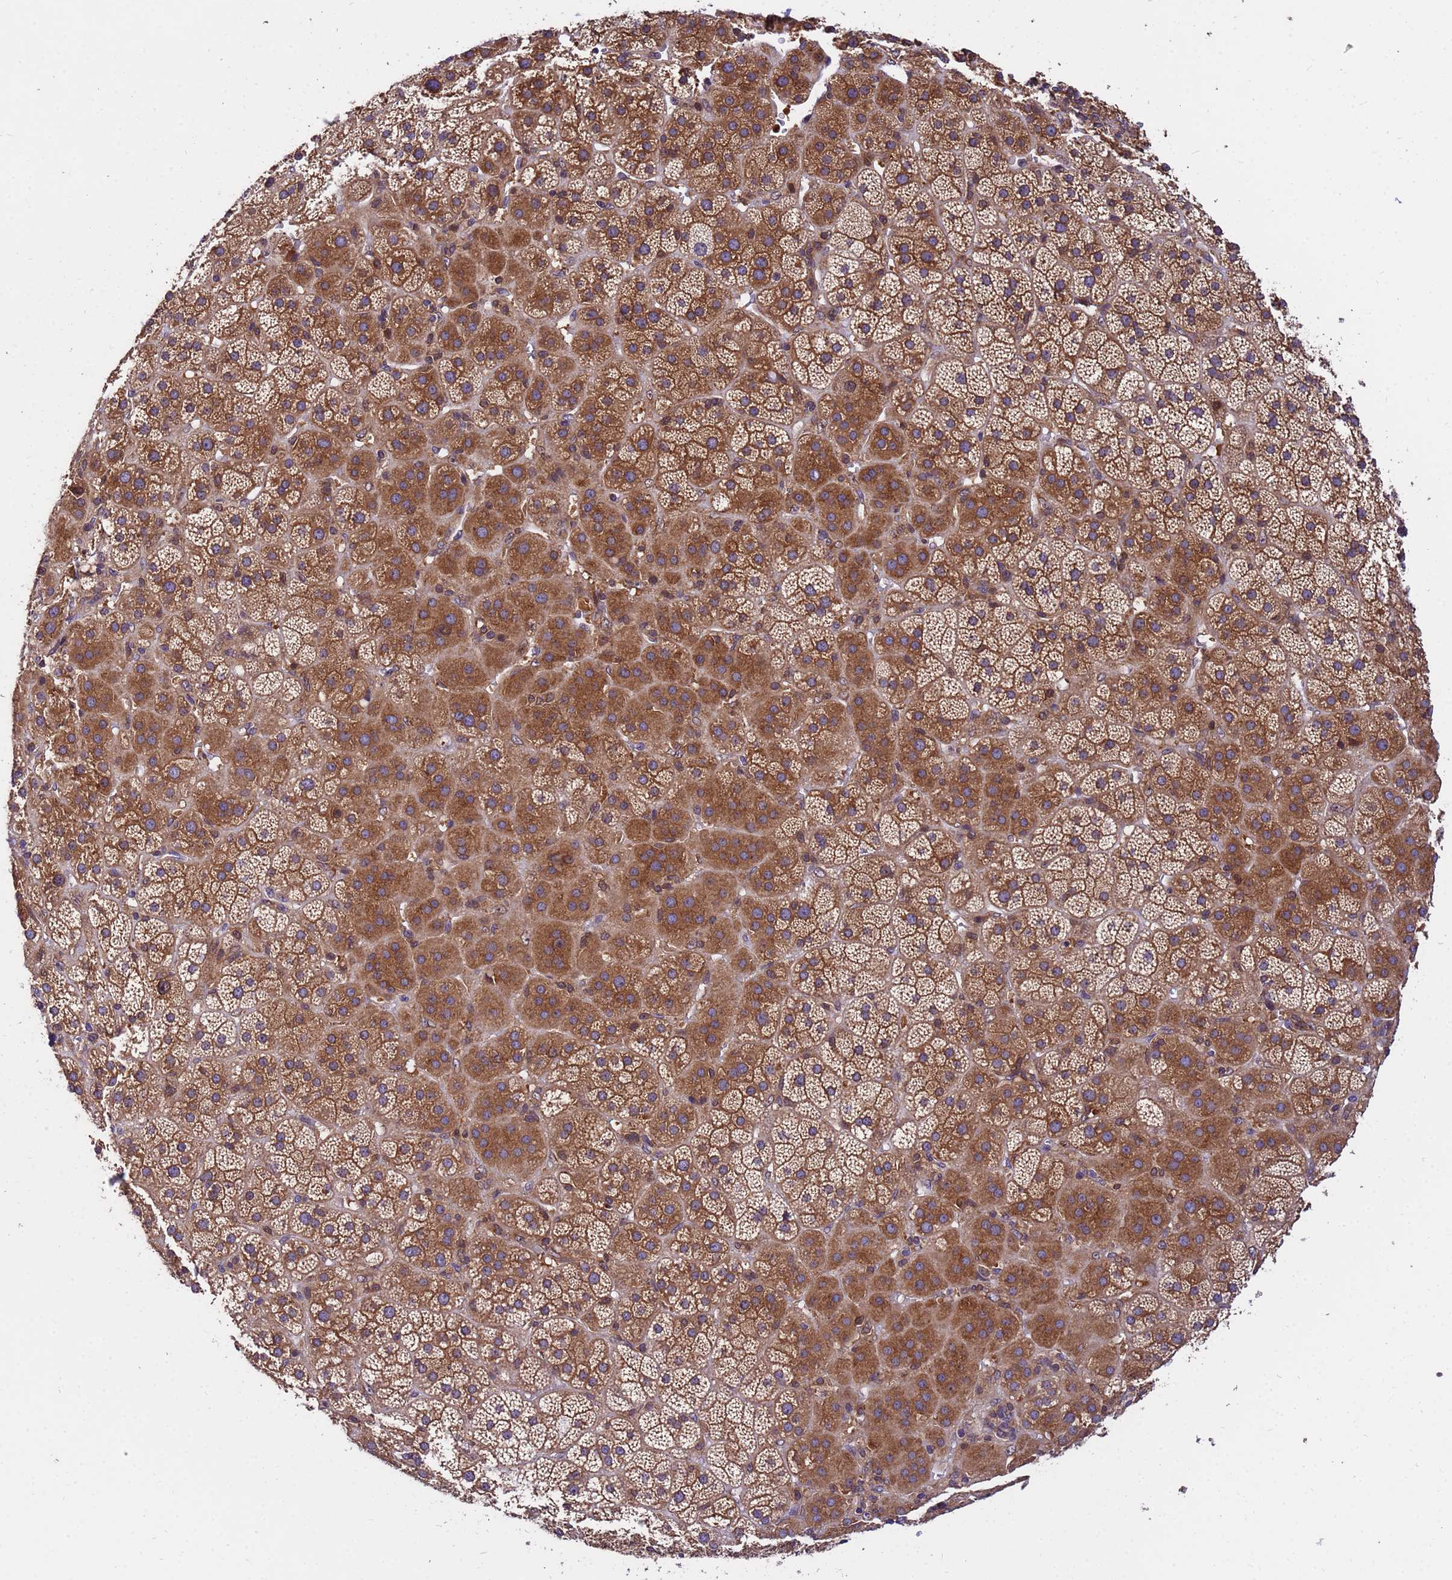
{"staining": {"intensity": "moderate", "quantity": ">75%", "location": "cytoplasmic/membranous"}, "tissue": "adrenal gland", "cell_type": "Glandular cells", "image_type": "normal", "snomed": [{"axis": "morphology", "description": "Normal tissue, NOS"}, {"axis": "topography", "description": "Adrenal gland"}], "caption": "About >75% of glandular cells in unremarkable human adrenal gland reveal moderate cytoplasmic/membranous protein positivity as visualized by brown immunohistochemical staining.", "gene": "GET3", "patient": {"sex": "female", "age": 70}}